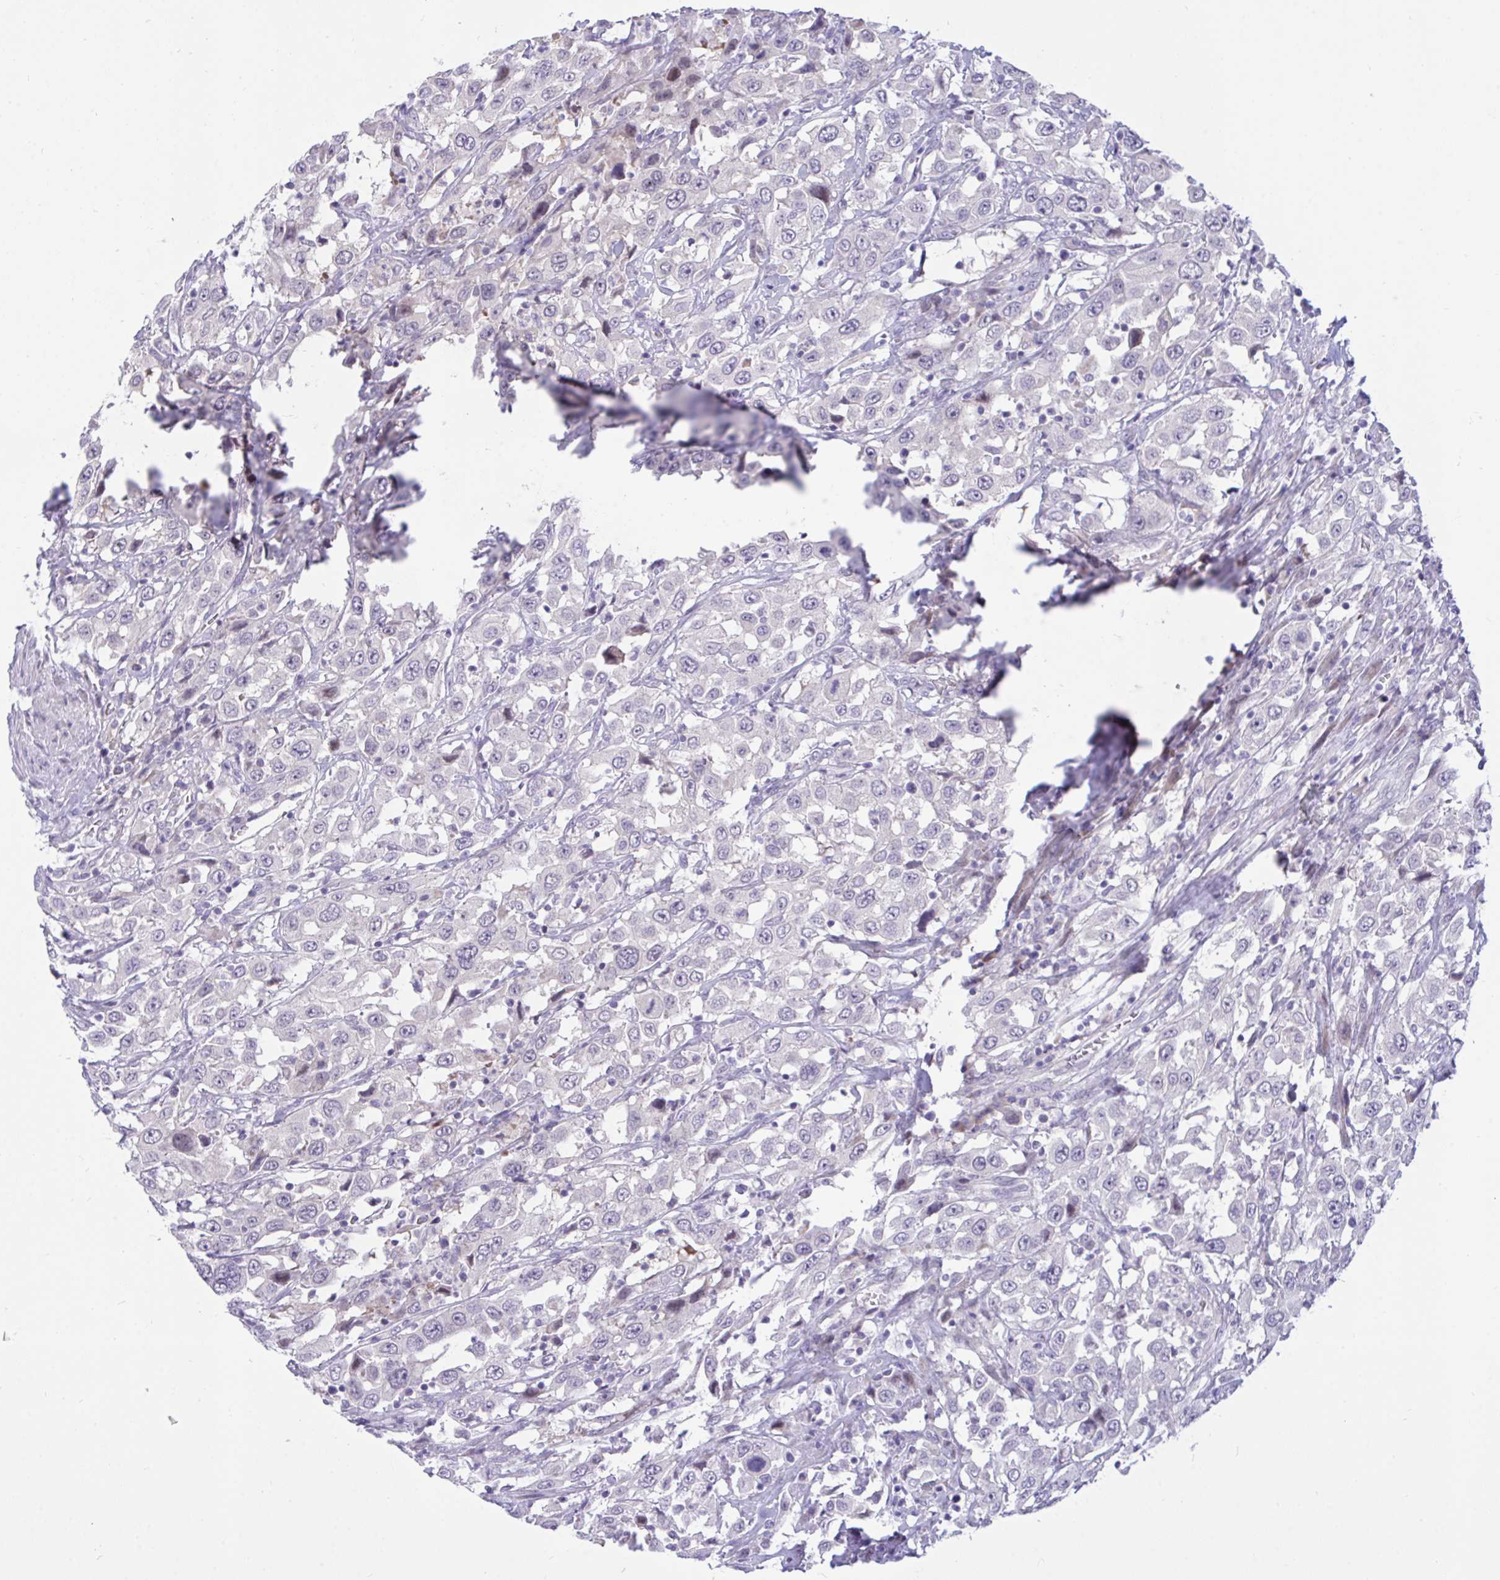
{"staining": {"intensity": "negative", "quantity": "none", "location": "none"}, "tissue": "urothelial cancer", "cell_type": "Tumor cells", "image_type": "cancer", "snomed": [{"axis": "morphology", "description": "Urothelial carcinoma, High grade"}, {"axis": "topography", "description": "Urinary bladder"}], "caption": "Histopathology image shows no protein expression in tumor cells of urothelial carcinoma (high-grade) tissue.", "gene": "EPOP", "patient": {"sex": "male", "age": 61}}